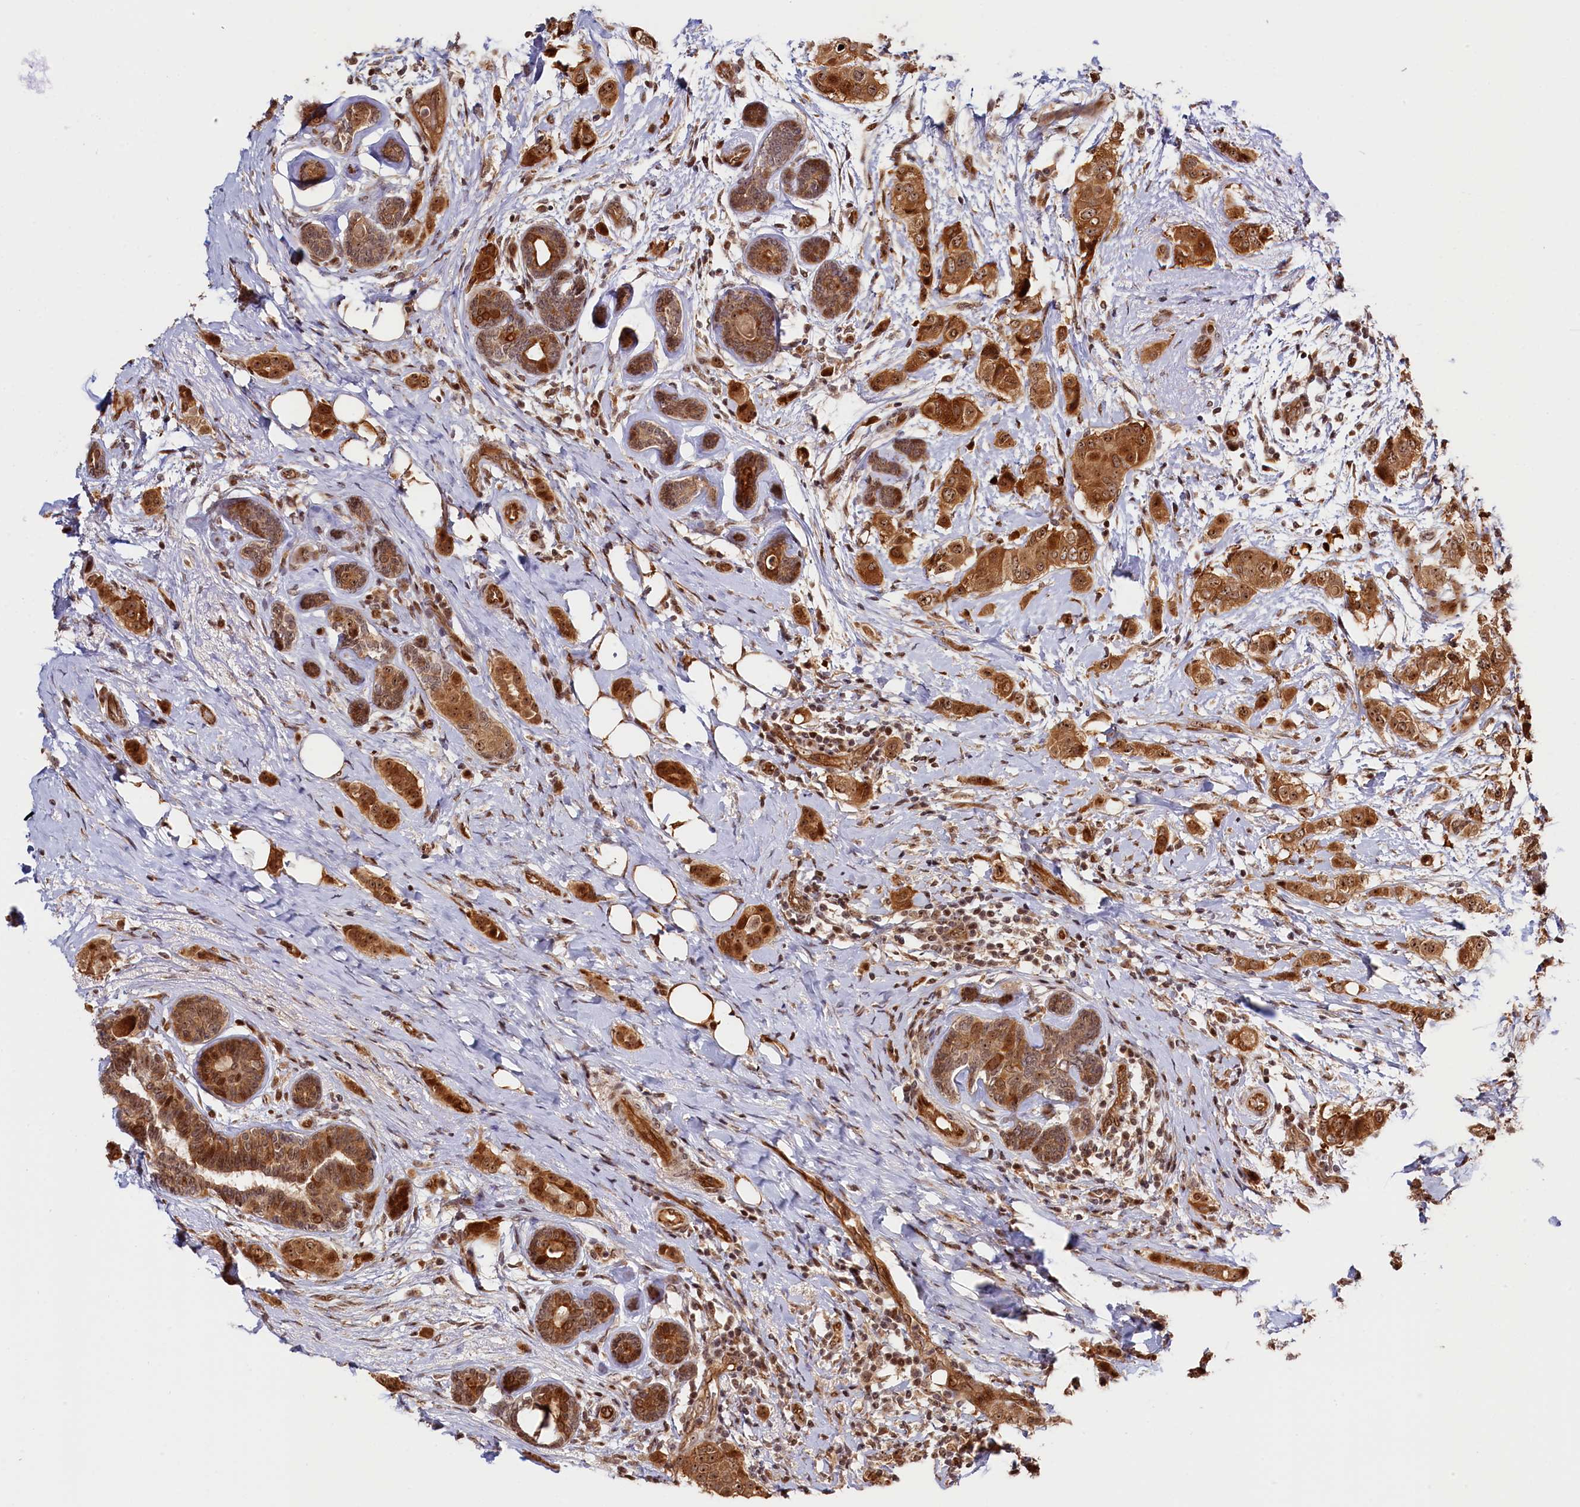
{"staining": {"intensity": "strong", "quantity": ">75%", "location": "cytoplasmic/membranous,nuclear"}, "tissue": "breast cancer", "cell_type": "Tumor cells", "image_type": "cancer", "snomed": [{"axis": "morphology", "description": "Lobular carcinoma"}, {"axis": "topography", "description": "Breast"}], "caption": "Tumor cells show strong cytoplasmic/membranous and nuclear staining in approximately >75% of cells in breast cancer (lobular carcinoma).", "gene": "ANKRD24", "patient": {"sex": "female", "age": 51}}